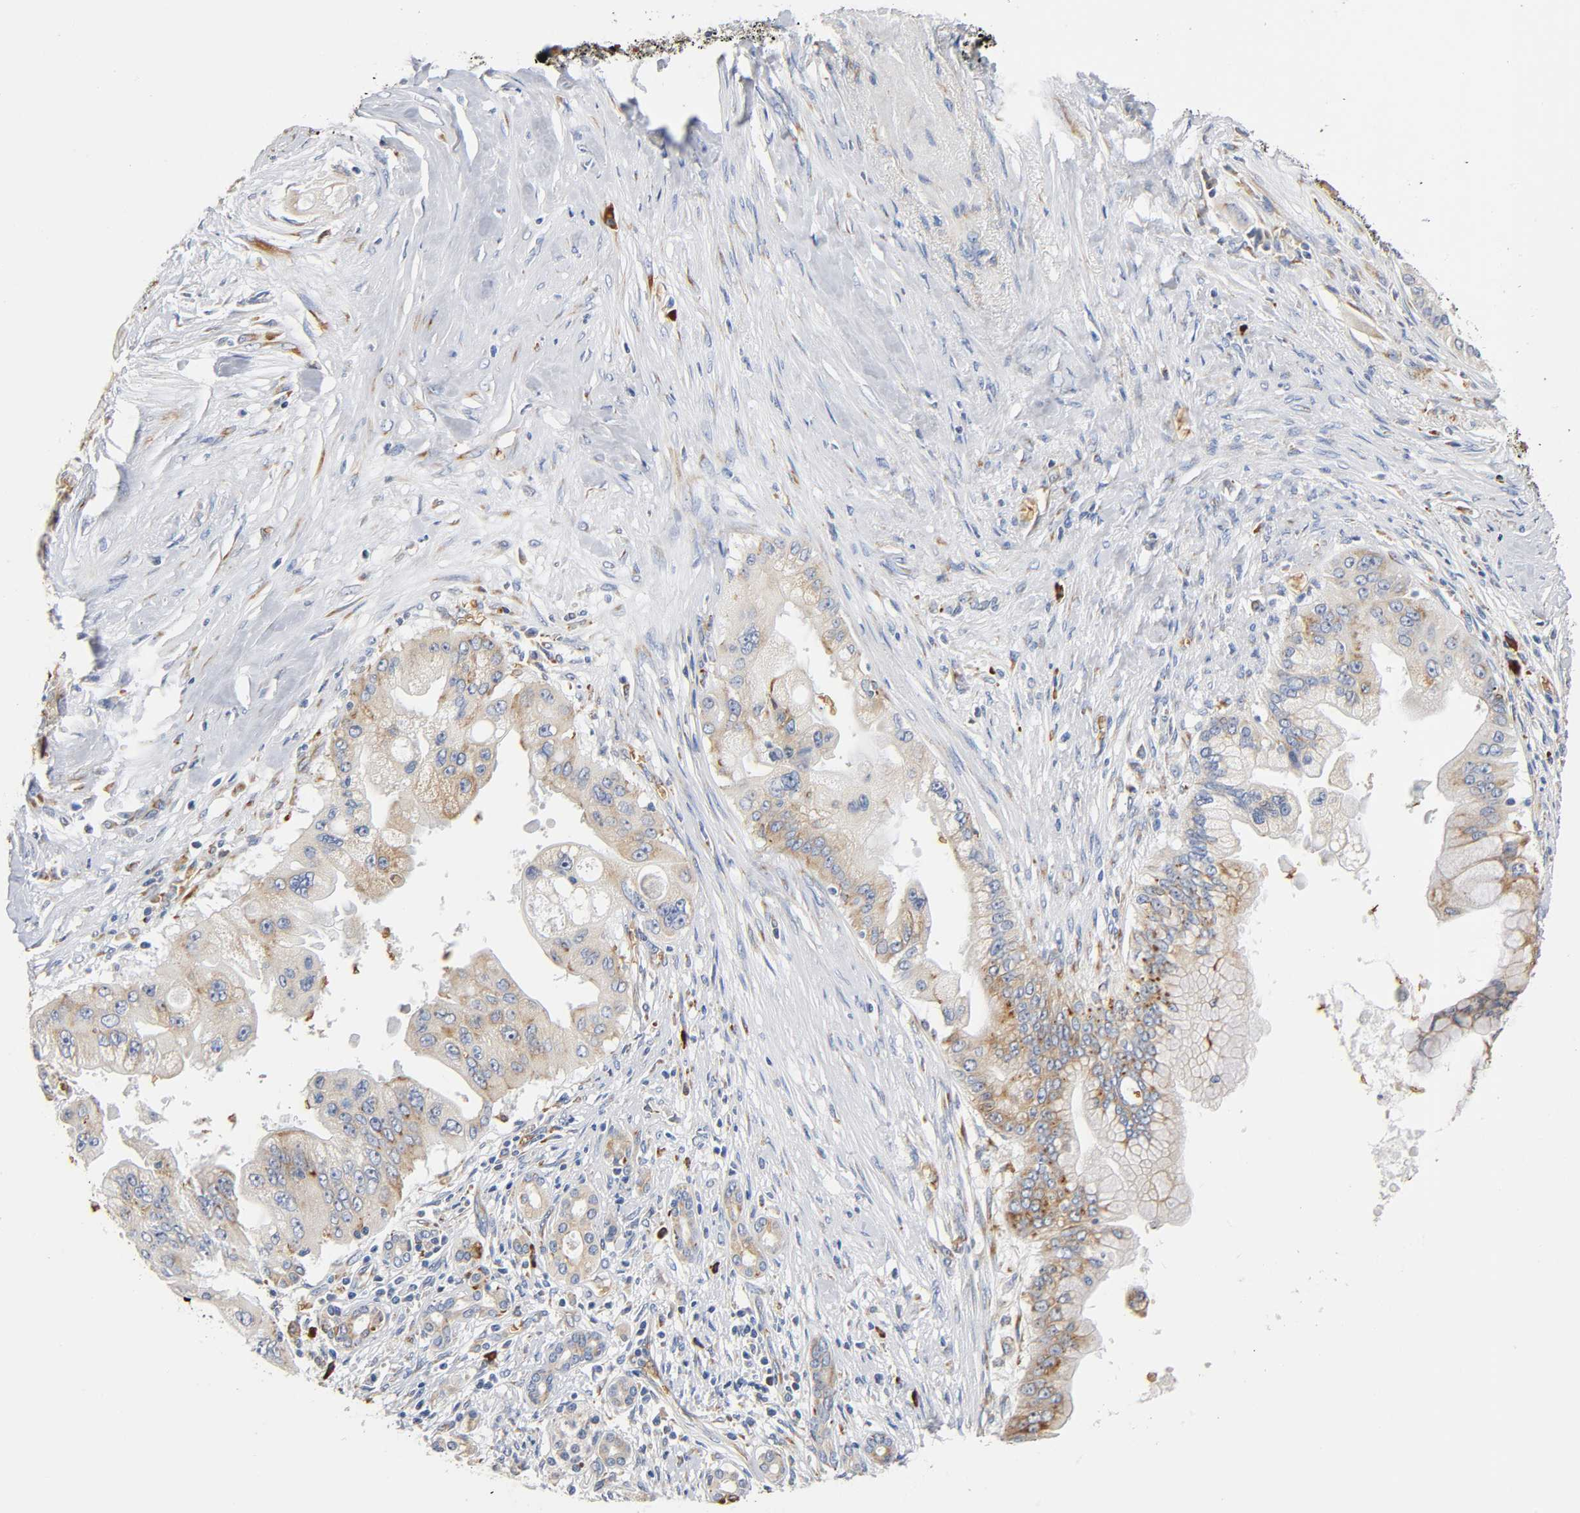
{"staining": {"intensity": "weak", "quantity": ">75%", "location": "cytoplasmic/membranous"}, "tissue": "pancreatic cancer", "cell_type": "Tumor cells", "image_type": "cancer", "snomed": [{"axis": "morphology", "description": "Adenocarcinoma, NOS"}, {"axis": "topography", "description": "Pancreas"}], "caption": "About >75% of tumor cells in human pancreatic adenocarcinoma exhibit weak cytoplasmic/membranous protein expression as visualized by brown immunohistochemical staining.", "gene": "UCKL1", "patient": {"sex": "male", "age": 59}}